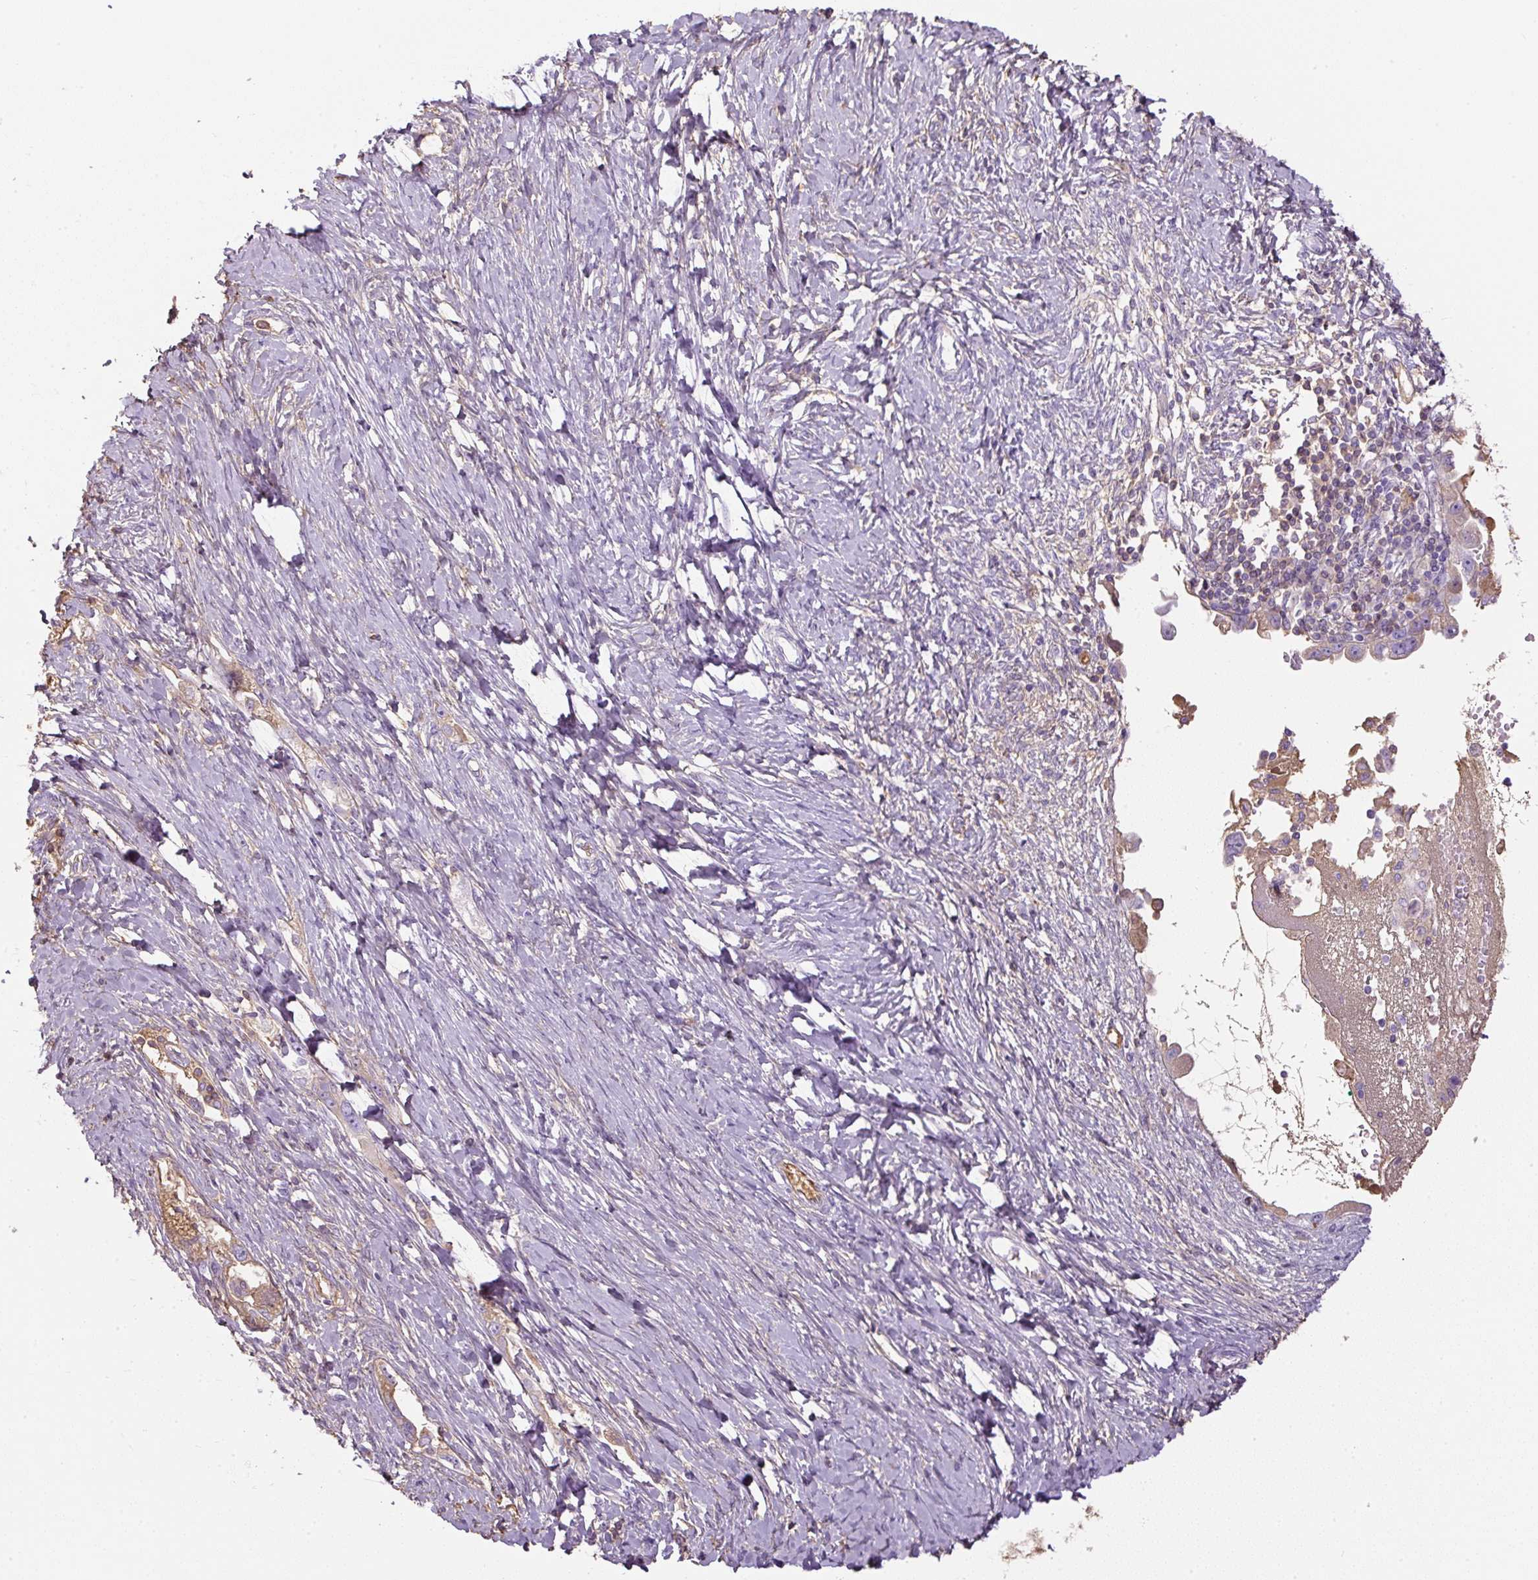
{"staining": {"intensity": "negative", "quantity": "none", "location": "none"}, "tissue": "ovarian cancer", "cell_type": "Tumor cells", "image_type": "cancer", "snomed": [{"axis": "morphology", "description": "Carcinoma, NOS"}, {"axis": "morphology", "description": "Cystadenocarcinoma, serous, NOS"}, {"axis": "topography", "description": "Ovary"}], "caption": "Protein analysis of ovarian cancer (carcinoma) exhibits no significant expression in tumor cells. (DAB (3,3'-diaminobenzidine) immunohistochemistry visualized using brightfield microscopy, high magnification).", "gene": "APOA1", "patient": {"sex": "female", "age": 69}}